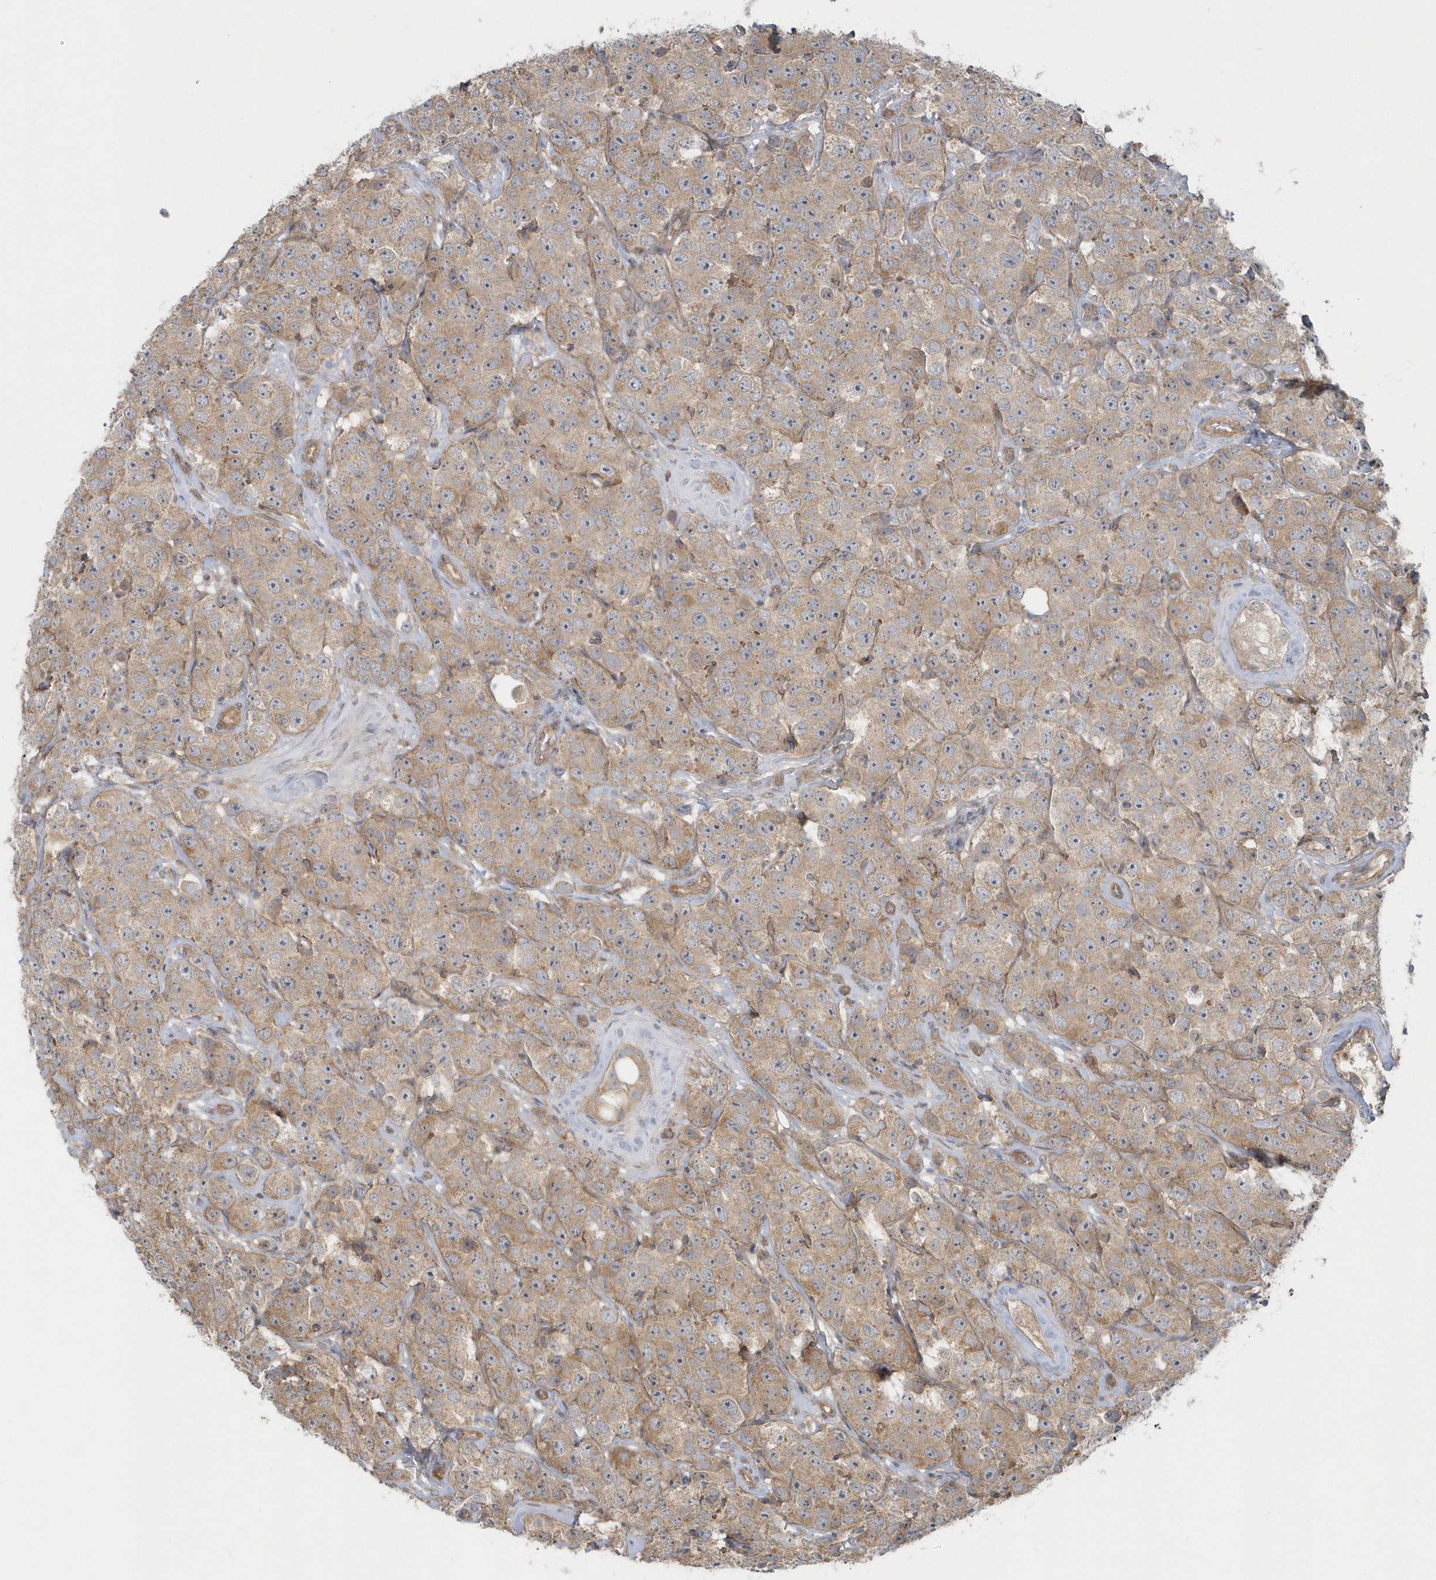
{"staining": {"intensity": "weak", "quantity": "25%-75%", "location": "cytoplasmic/membranous"}, "tissue": "testis cancer", "cell_type": "Tumor cells", "image_type": "cancer", "snomed": [{"axis": "morphology", "description": "Seminoma, NOS"}, {"axis": "topography", "description": "Testis"}], "caption": "Human testis seminoma stained with a brown dye shows weak cytoplasmic/membranous positive expression in approximately 25%-75% of tumor cells.", "gene": "ACTR1A", "patient": {"sex": "male", "age": 28}}